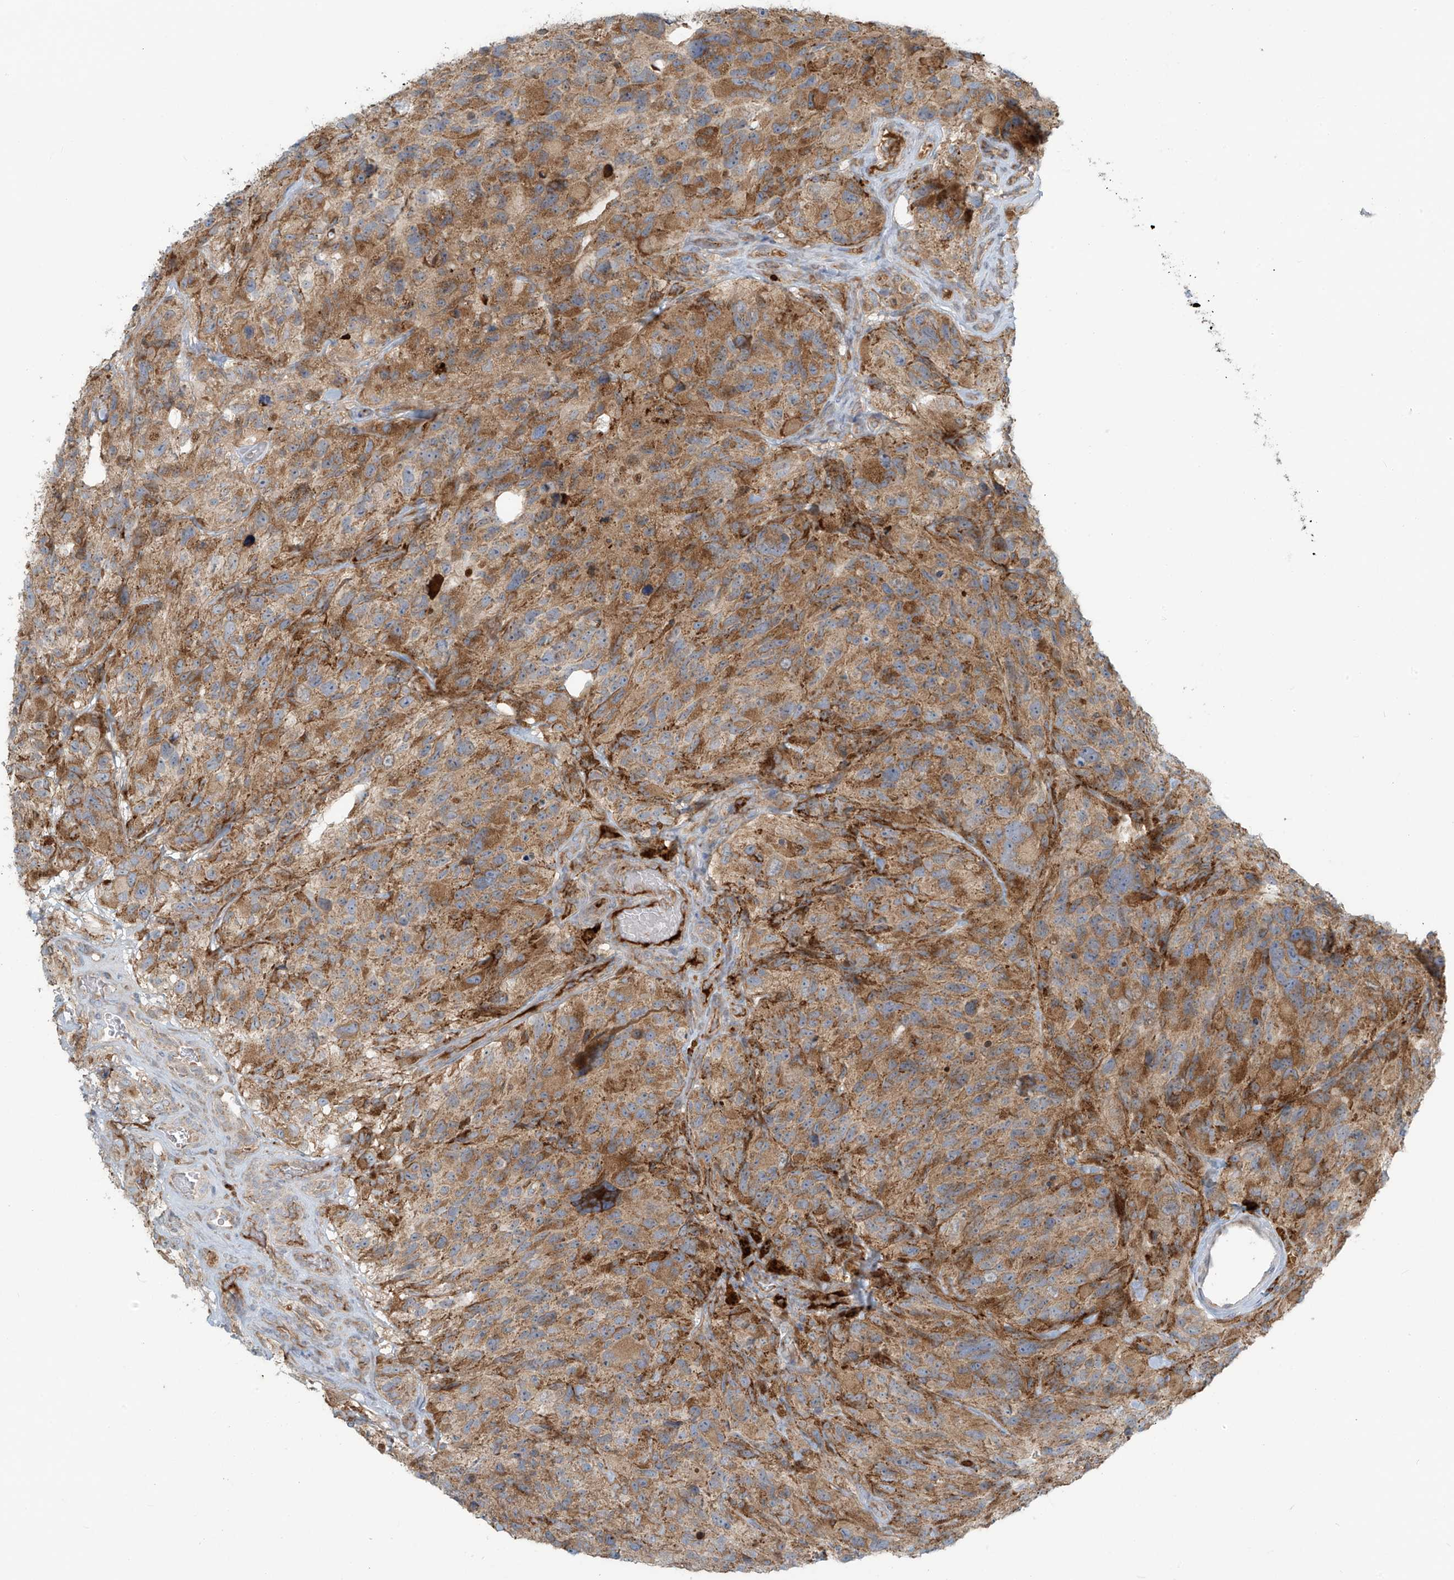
{"staining": {"intensity": "moderate", "quantity": ">75%", "location": "cytoplasmic/membranous"}, "tissue": "glioma", "cell_type": "Tumor cells", "image_type": "cancer", "snomed": [{"axis": "morphology", "description": "Glioma, malignant, High grade"}, {"axis": "topography", "description": "Brain"}], "caption": "About >75% of tumor cells in glioma show moderate cytoplasmic/membranous protein positivity as visualized by brown immunohistochemical staining.", "gene": "LZTS3", "patient": {"sex": "male", "age": 69}}